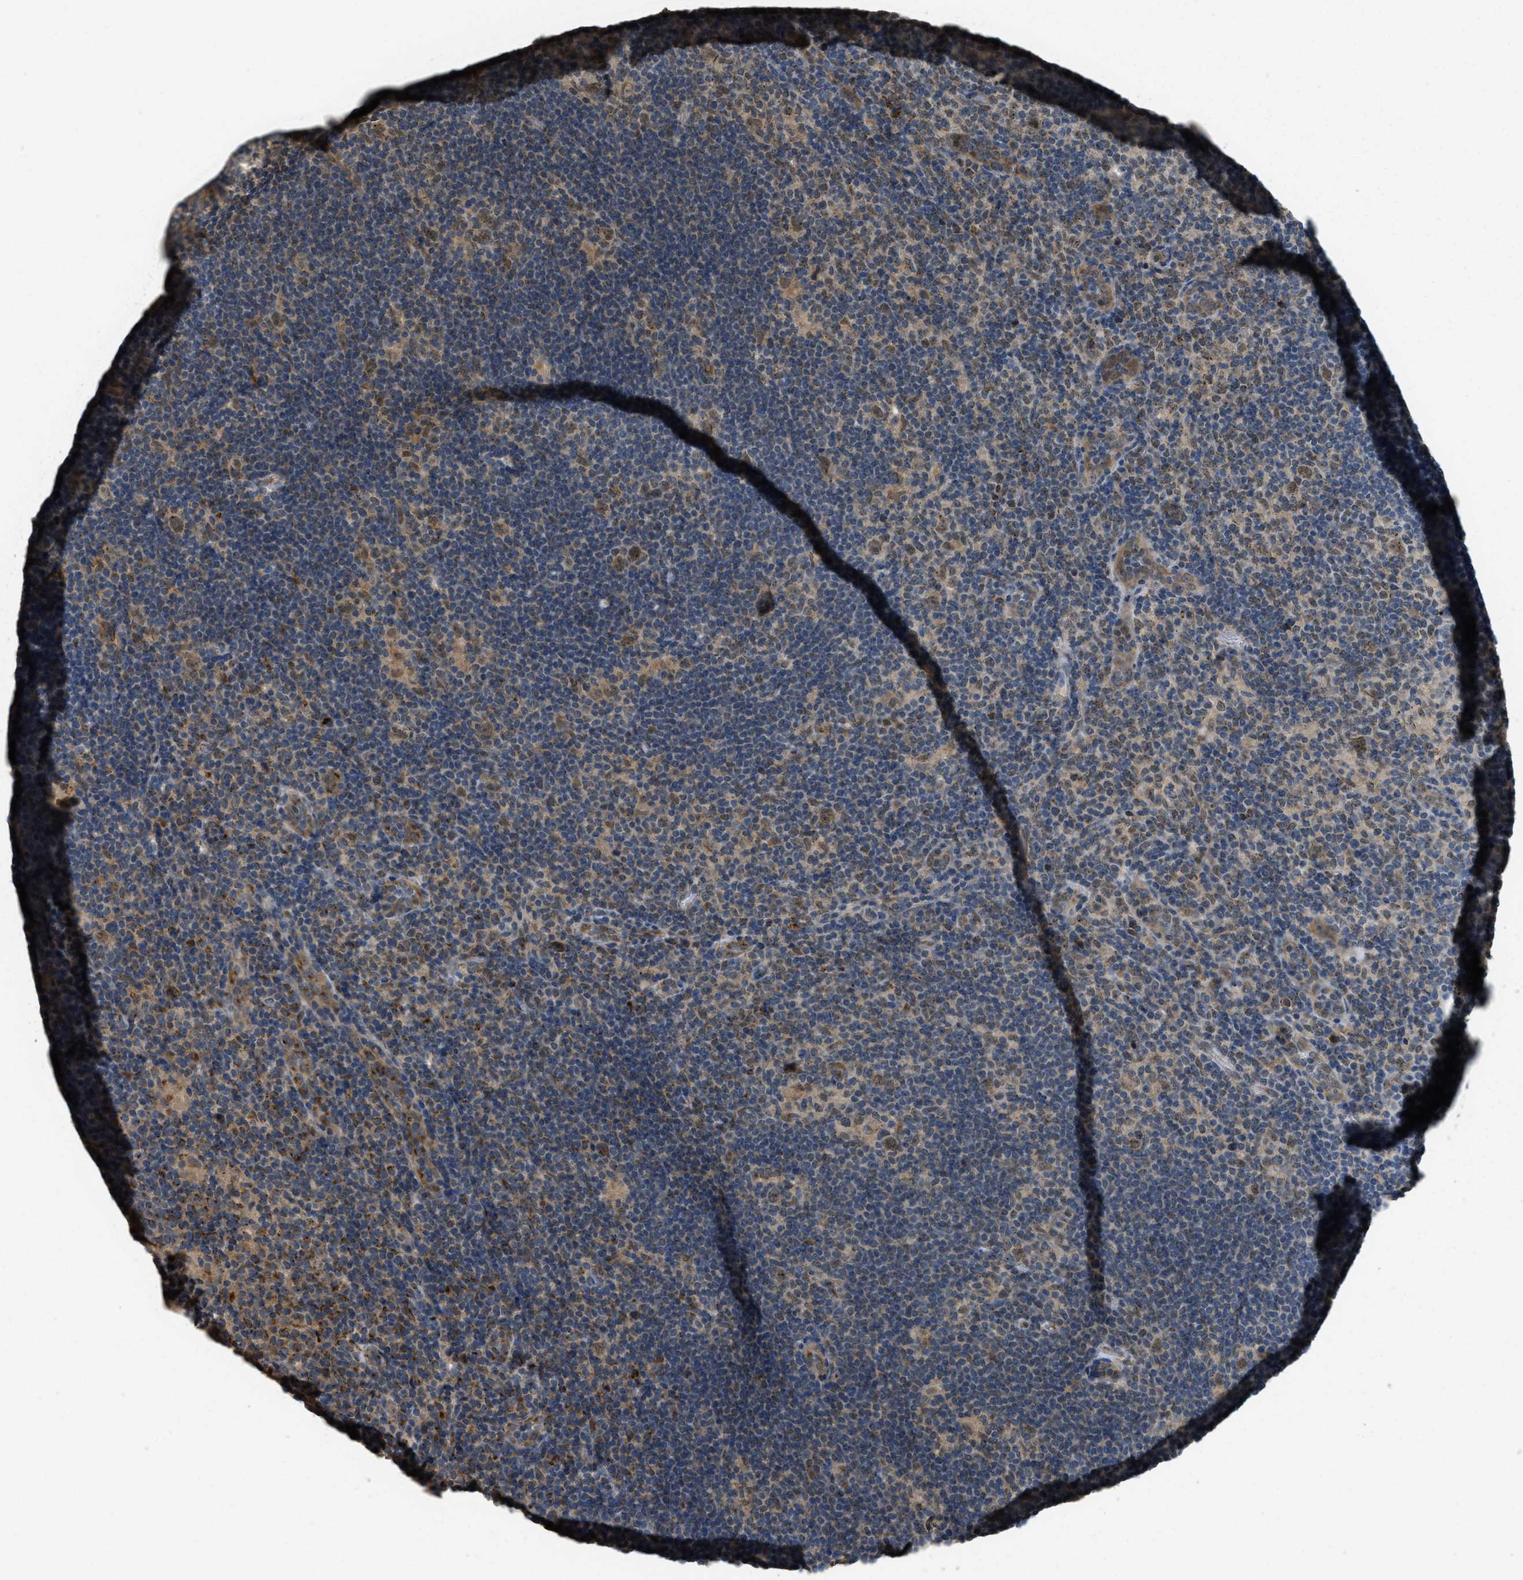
{"staining": {"intensity": "moderate", "quantity": ">75%", "location": "cytoplasmic/membranous,nuclear"}, "tissue": "lymphoma", "cell_type": "Tumor cells", "image_type": "cancer", "snomed": [{"axis": "morphology", "description": "Hodgkin's disease, NOS"}, {"axis": "topography", "description": "Lymph node"}], "caption": "Moderate cytoplasmic/membranous and nuclear positivity is appreciated in approximately >75% of tumor cells in lymphoma.", "gene": "IPO7", "patient": {"sex": "female", "age": 57}}